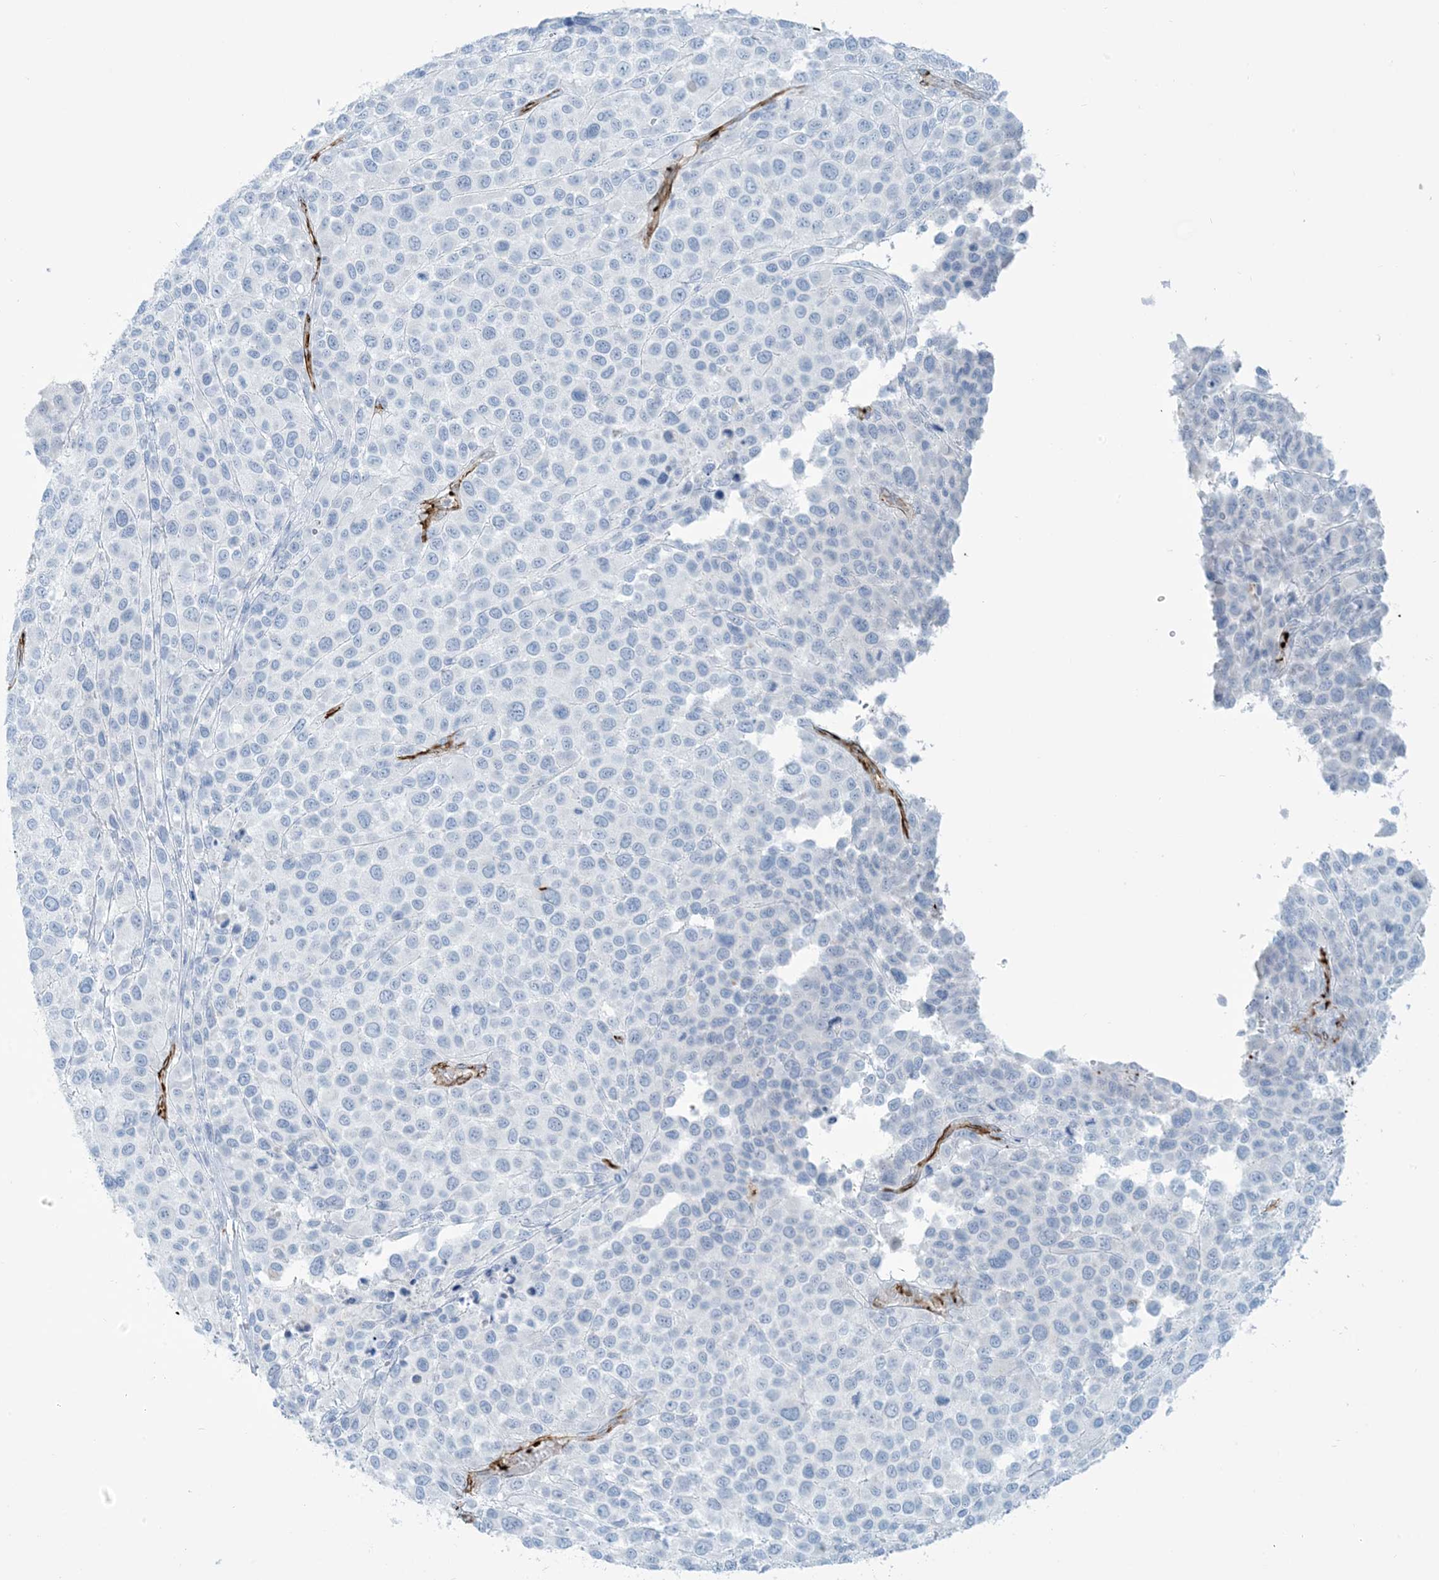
{"staining": {"intensity": "negative", "quantity": "none", "location": "none"}, "tissue": "melanoma", "cell_type": "Tumor cells", "image_type": "cancer", "snomed": [{"axis": "morphology", "description": "Malignant melanoma, NOS"}, {"axis": "topography", "description": "Skin of trunk"}], "caption": "Image shows no significant protein positivity in tumor cells of malignant melanoma.", "gene": "EPS8L3", "patient": {"sex": "male", "age": 71}}